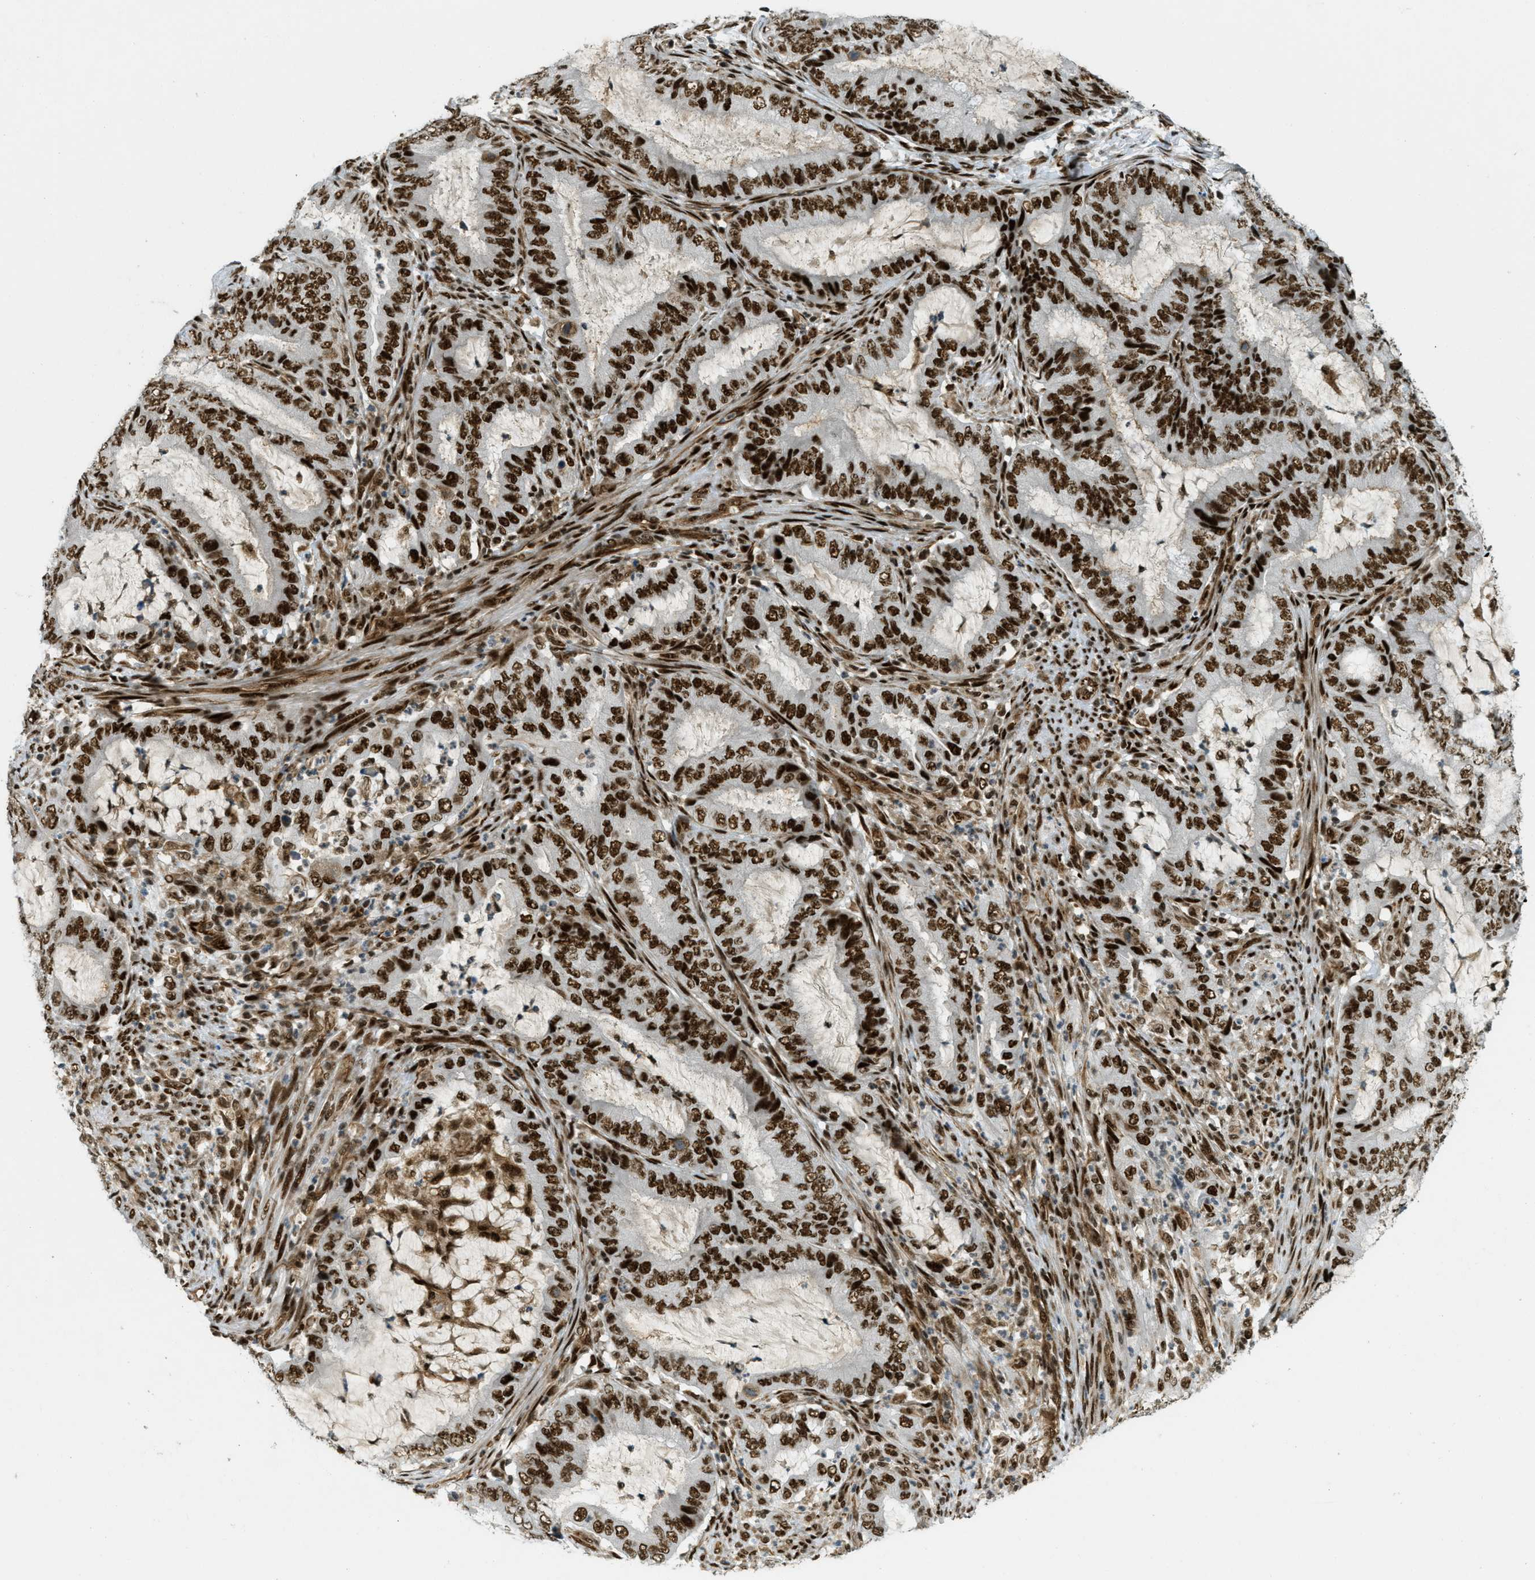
{"staining": {"intensity": "strong", "quantity": ">75%", "location": "nuclear"}, "tissue": "endometrial cancer", "cell_type": "Tumor cells", "image_type": "cancer", "snomed": [{"axis": "morphology", "description": "Adenocarcinoma, NOS"}, {"axis": "topography", "description": "Endometrium"}], "caption": "High-magnification brightfield microscopy of endometrial cancer (adenocarcinoma) stained with DAB (3,3'-diaminobenzidine) (brown) and counterstained with hematoxylin (blue). tumor cells exhibit strong nuclear staining is present in about>75% of cells.", "gene": "ZFR", "patient": {"sex": "female", "age": 70}}